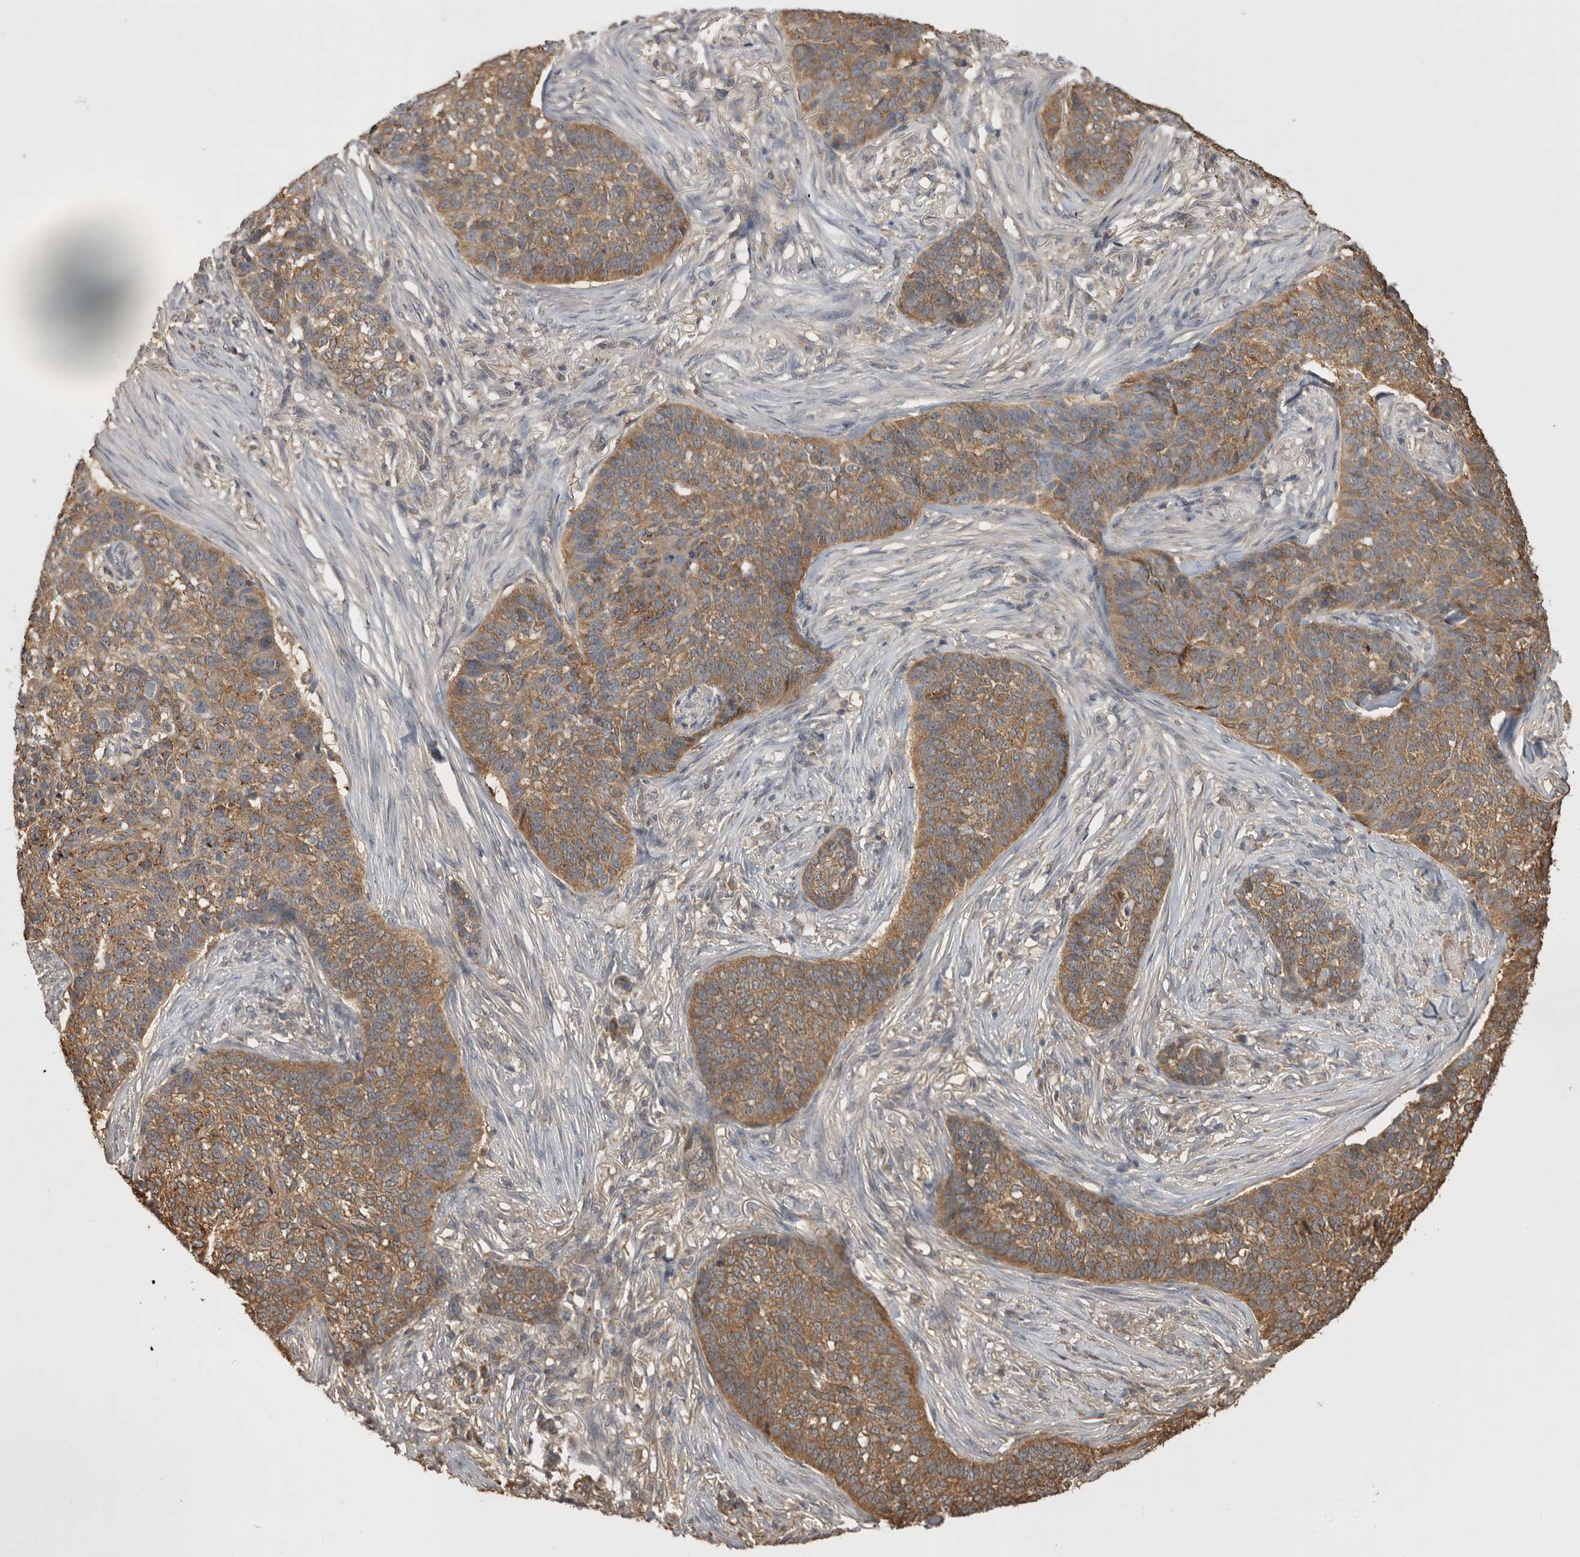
{"staining": {"intensity": "weak", "quantity": ">75%", "location": "cytoplasmic/membranous"}, "tissue": "skin cancer", "cell_type": "Tumor cells", "image_type": "cancer", "snomed": [{"axis": "morphology", "description": "Basal cell carcinoma"}, {"axis": "topography", "description": "Skin"}], "caption": "Human skin basal cell carcinoma stained with a protein marker exhibits weak staining in tumor cells.", "gene": "PREP", "patient": {"sex": "male", "age": 85}}